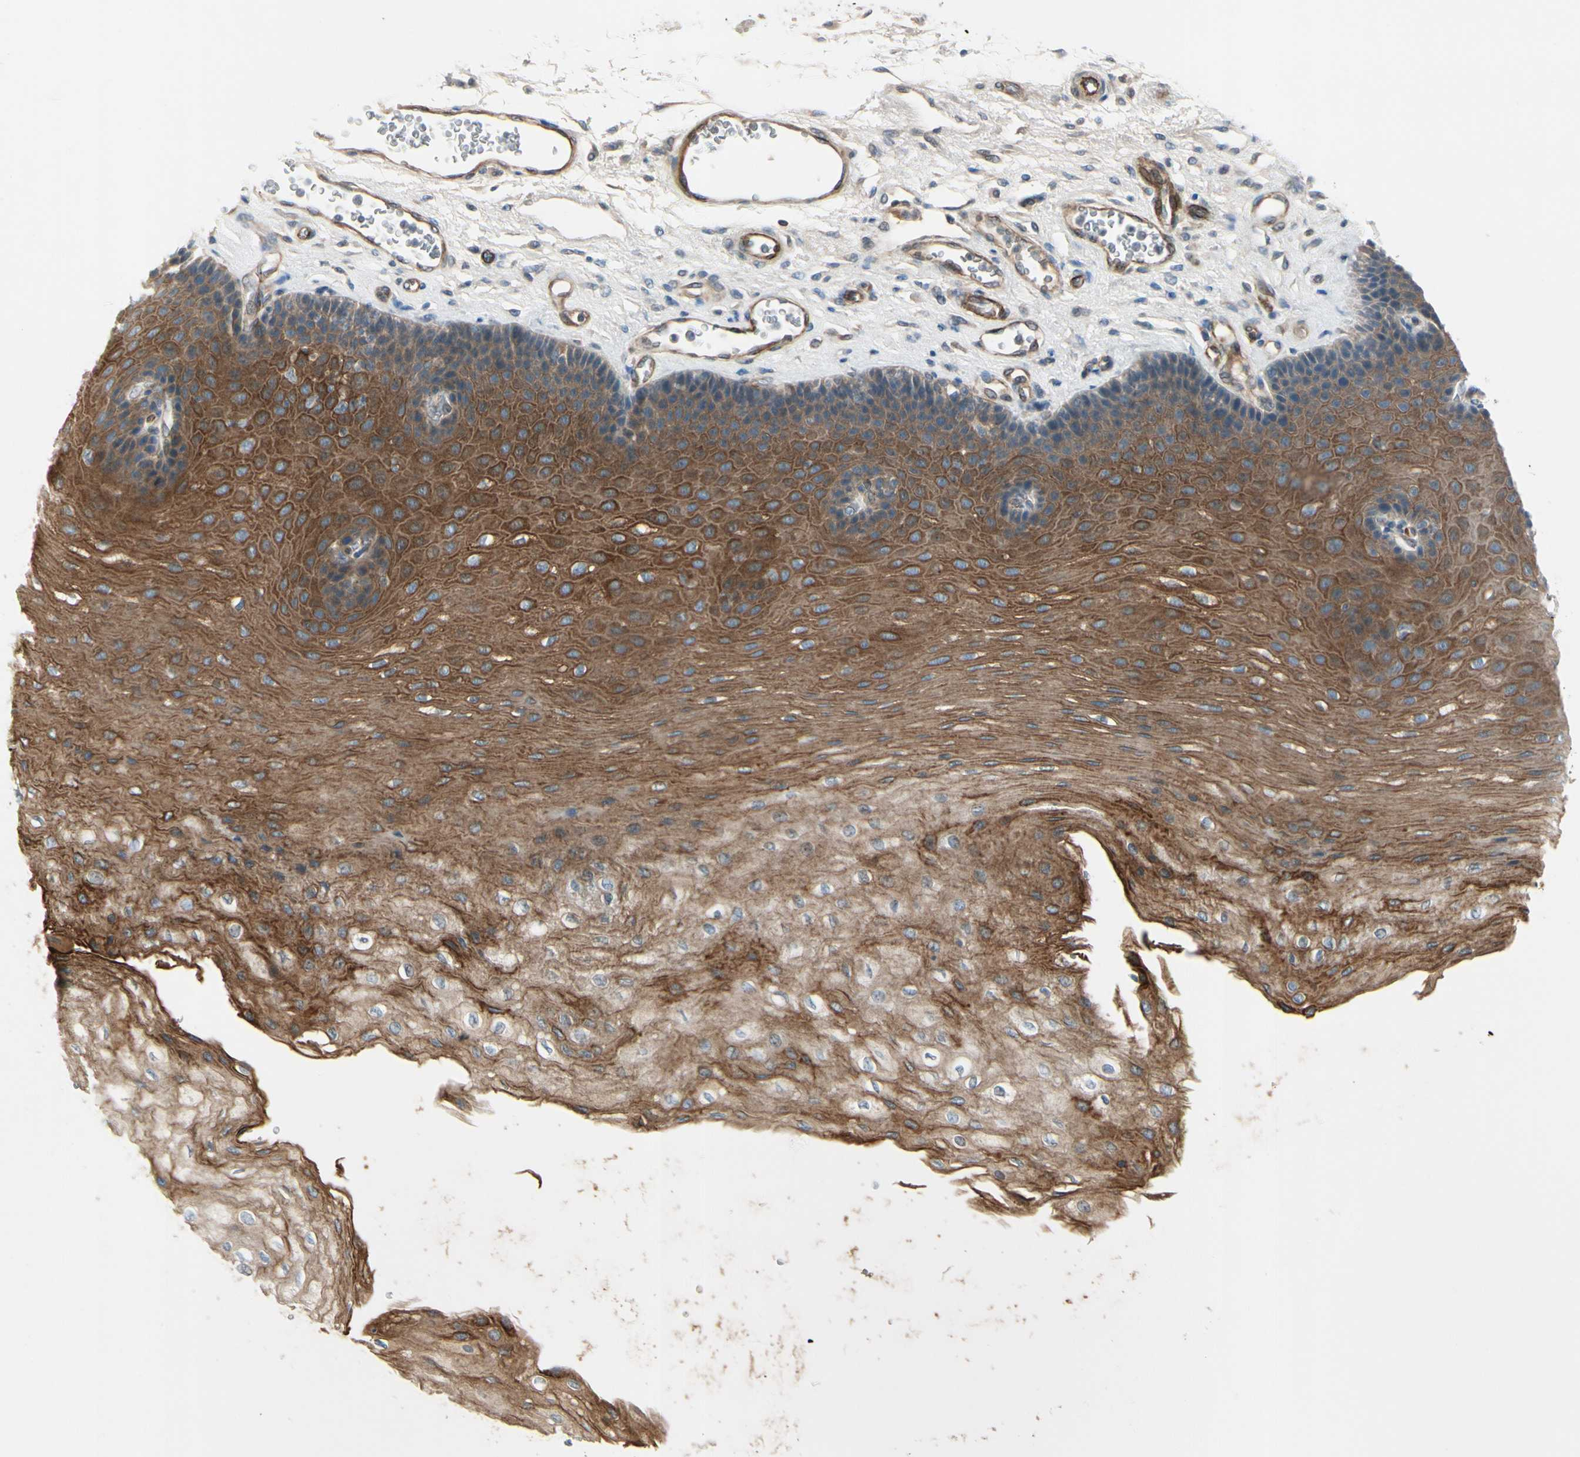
{"staining": {"intensity": "moderate", "quantity": ">75%", "location": "cytoplasmic/membranous"}, "tissue": "esophagus", "cell_type": "Squamous epithelial cells", "image_type": "normal", "snomed": [{"axis": "morphology", "description": "Normal tissue, NOS"}, {"axis": "topography", "description": "Esophagus"}], "caption": "This photomicrograph displays immunohistochemistry (IHC) staining of unremarkable esophagus, with medium moderate cytoplasmic/membranous expression in approximately >75% of squamous epithelial cells.", "gene": "PPP3CB", "patient": {"sex": "female", "age": 72}}